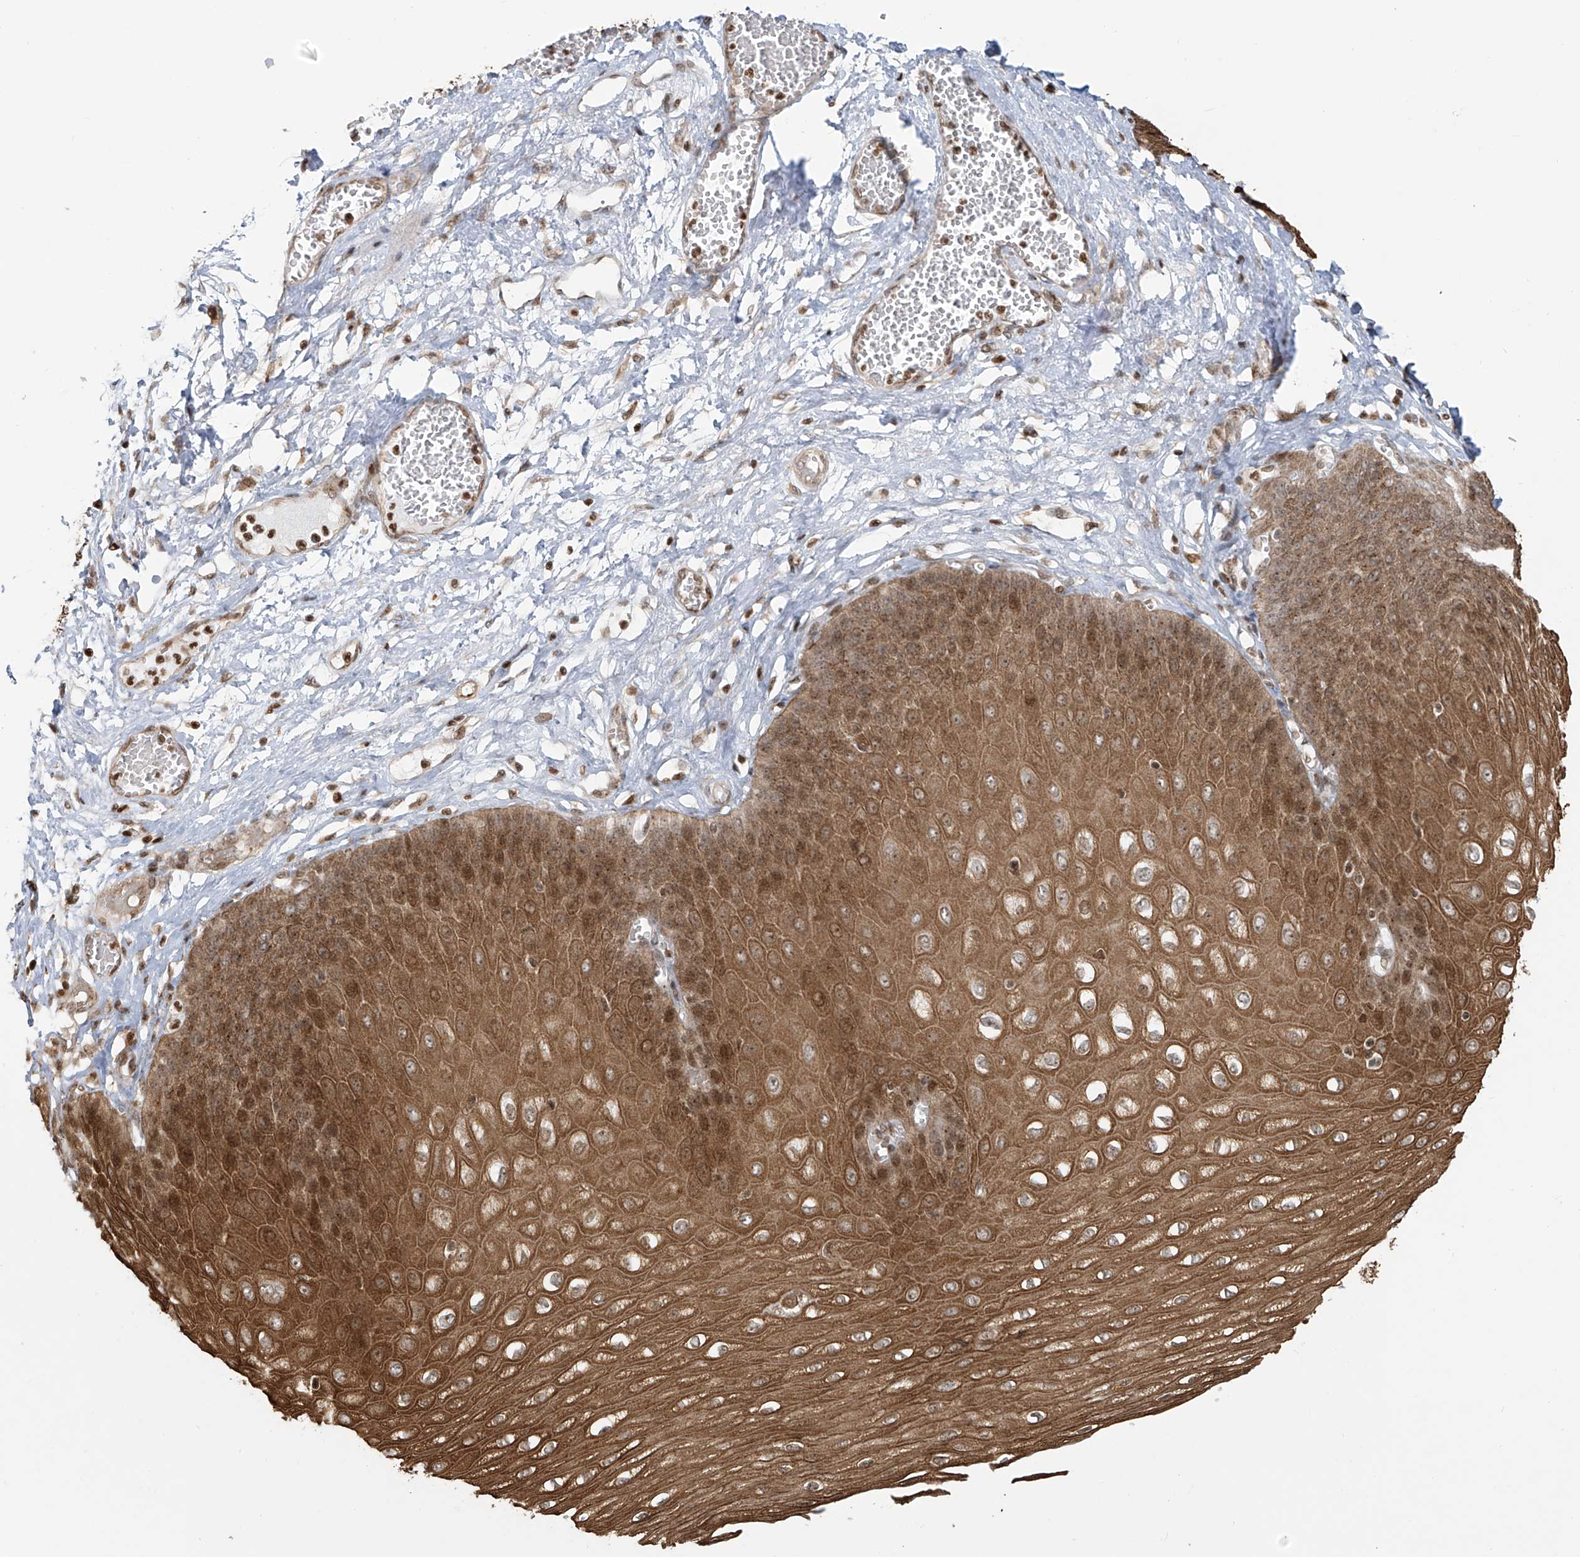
{"staining": {"intensity": "moderate", "quantity": ">75%", "location": "cytoplasmic/membranous,nuclear"}, "tissue": "esophagus", "cell_type": "Squamous epithelial cells", "image_type": "normal", "snomed": [{"axis": "morphology", "description": "Normal tissue, NOS"}, {"axis": "topography", "description": "Esophagus"}], "caption": "The photomicrograph demonstrates a brown stain indicating the presence of a protein in the cytoplasmic/membranous,nuclear of squamous epithelial cells in esophagus.", "gene": "VMP1", "patient": {"sex": "male", "age": 60}}